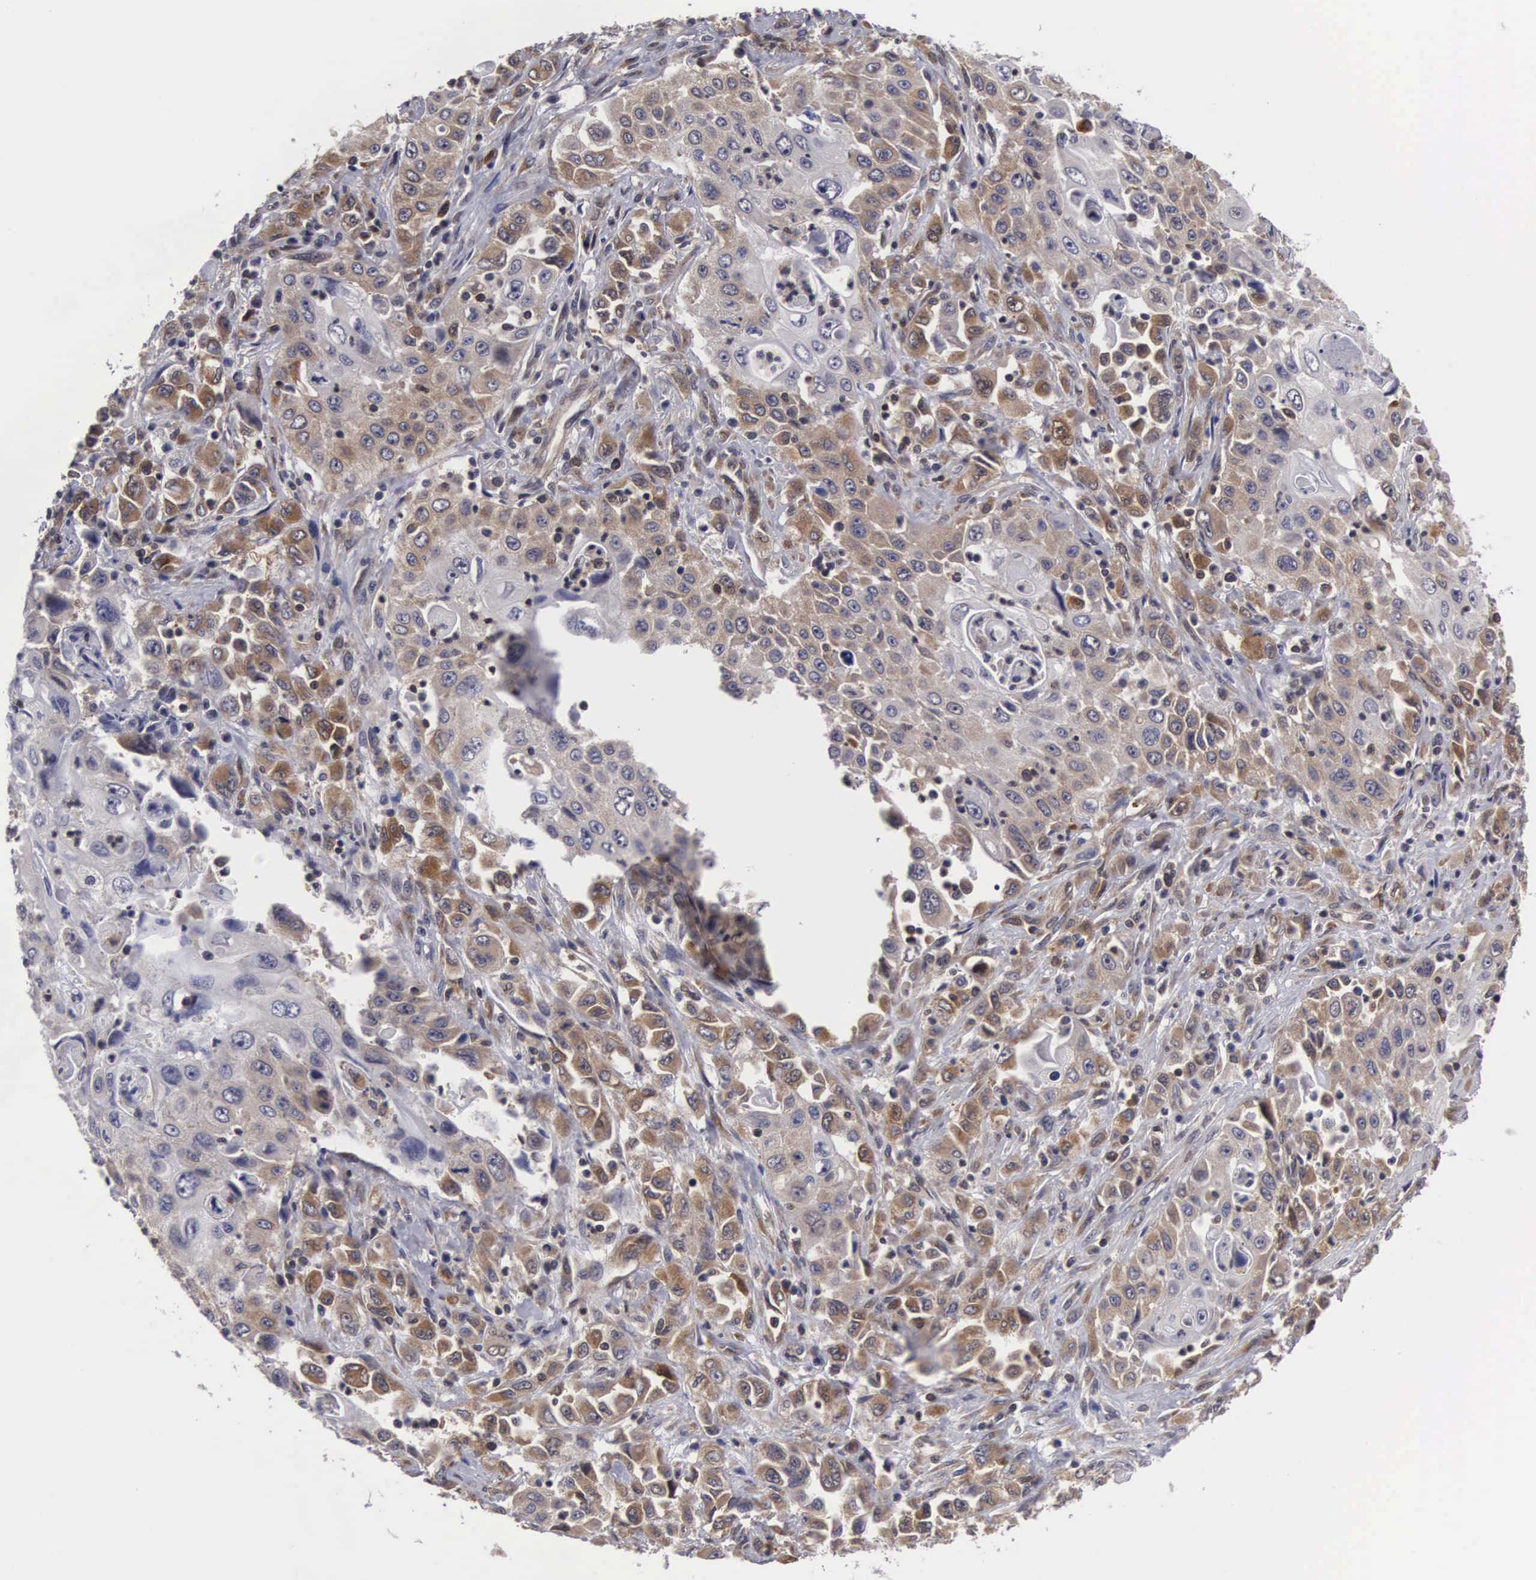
{"staining": {"intensity": "moderate", "quantity": ">75%", "location": "cytoplasmic/membranous"}, "tissue": "pancreatic cancer", "cell_type": "Tumor cells", "image_type": "cancer", "snomed": [{"axis": "morphology", "description": "Adenocarcinoma, NOS"}, {"axis": "topography", "description": "Pancreas"}], "caption": "IHC of adenocarcinoma (pancreatic) shows medium levels of moderate cytoplasmic/membranous staining in about >75% of tumor cells.", "gene": "ADSL", "patient": {"sex": "male", "age": 70}}